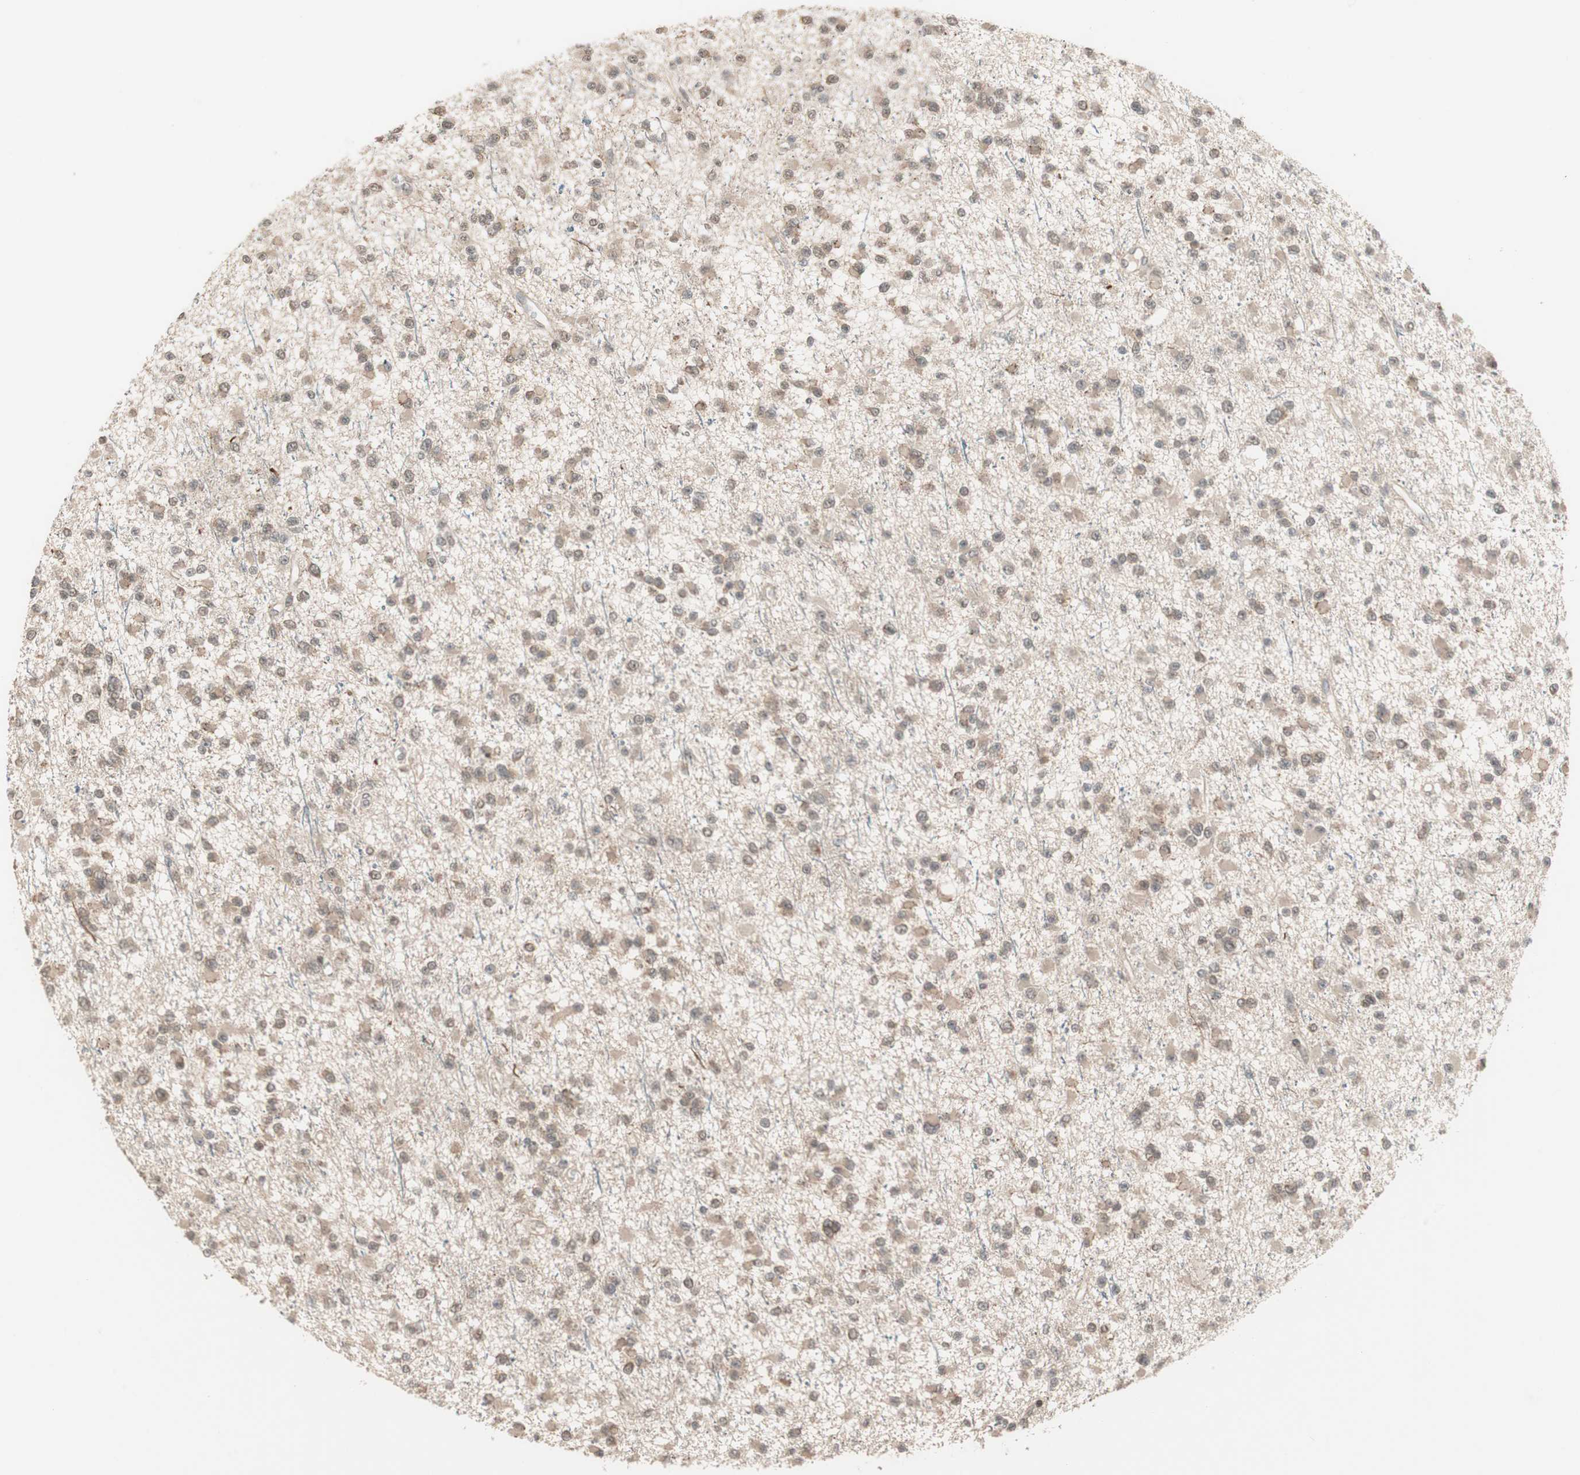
{"staining": {"intensity": "weak", "quantity": ">75%", "location": "cytoplasmic/membranous,nuclear"}, "tissue": "glioma", "cell_type": "Tumor cells", "image_type": "cancer", "snomed": [{"axis": "morphology", "description": "Glioma, malignant, Low grade"}, {"axis": "topography", "description": "Brain"}], "caption": "Low-grade glioma (malignant) stained with a brown dye demonstrates weak cytoplasmic/membranous and nuclear positive positivity in approximately >75% of tumor cells.", "gene": "ZSCAN31", "patient": {"sex": "female", "age": 22}}